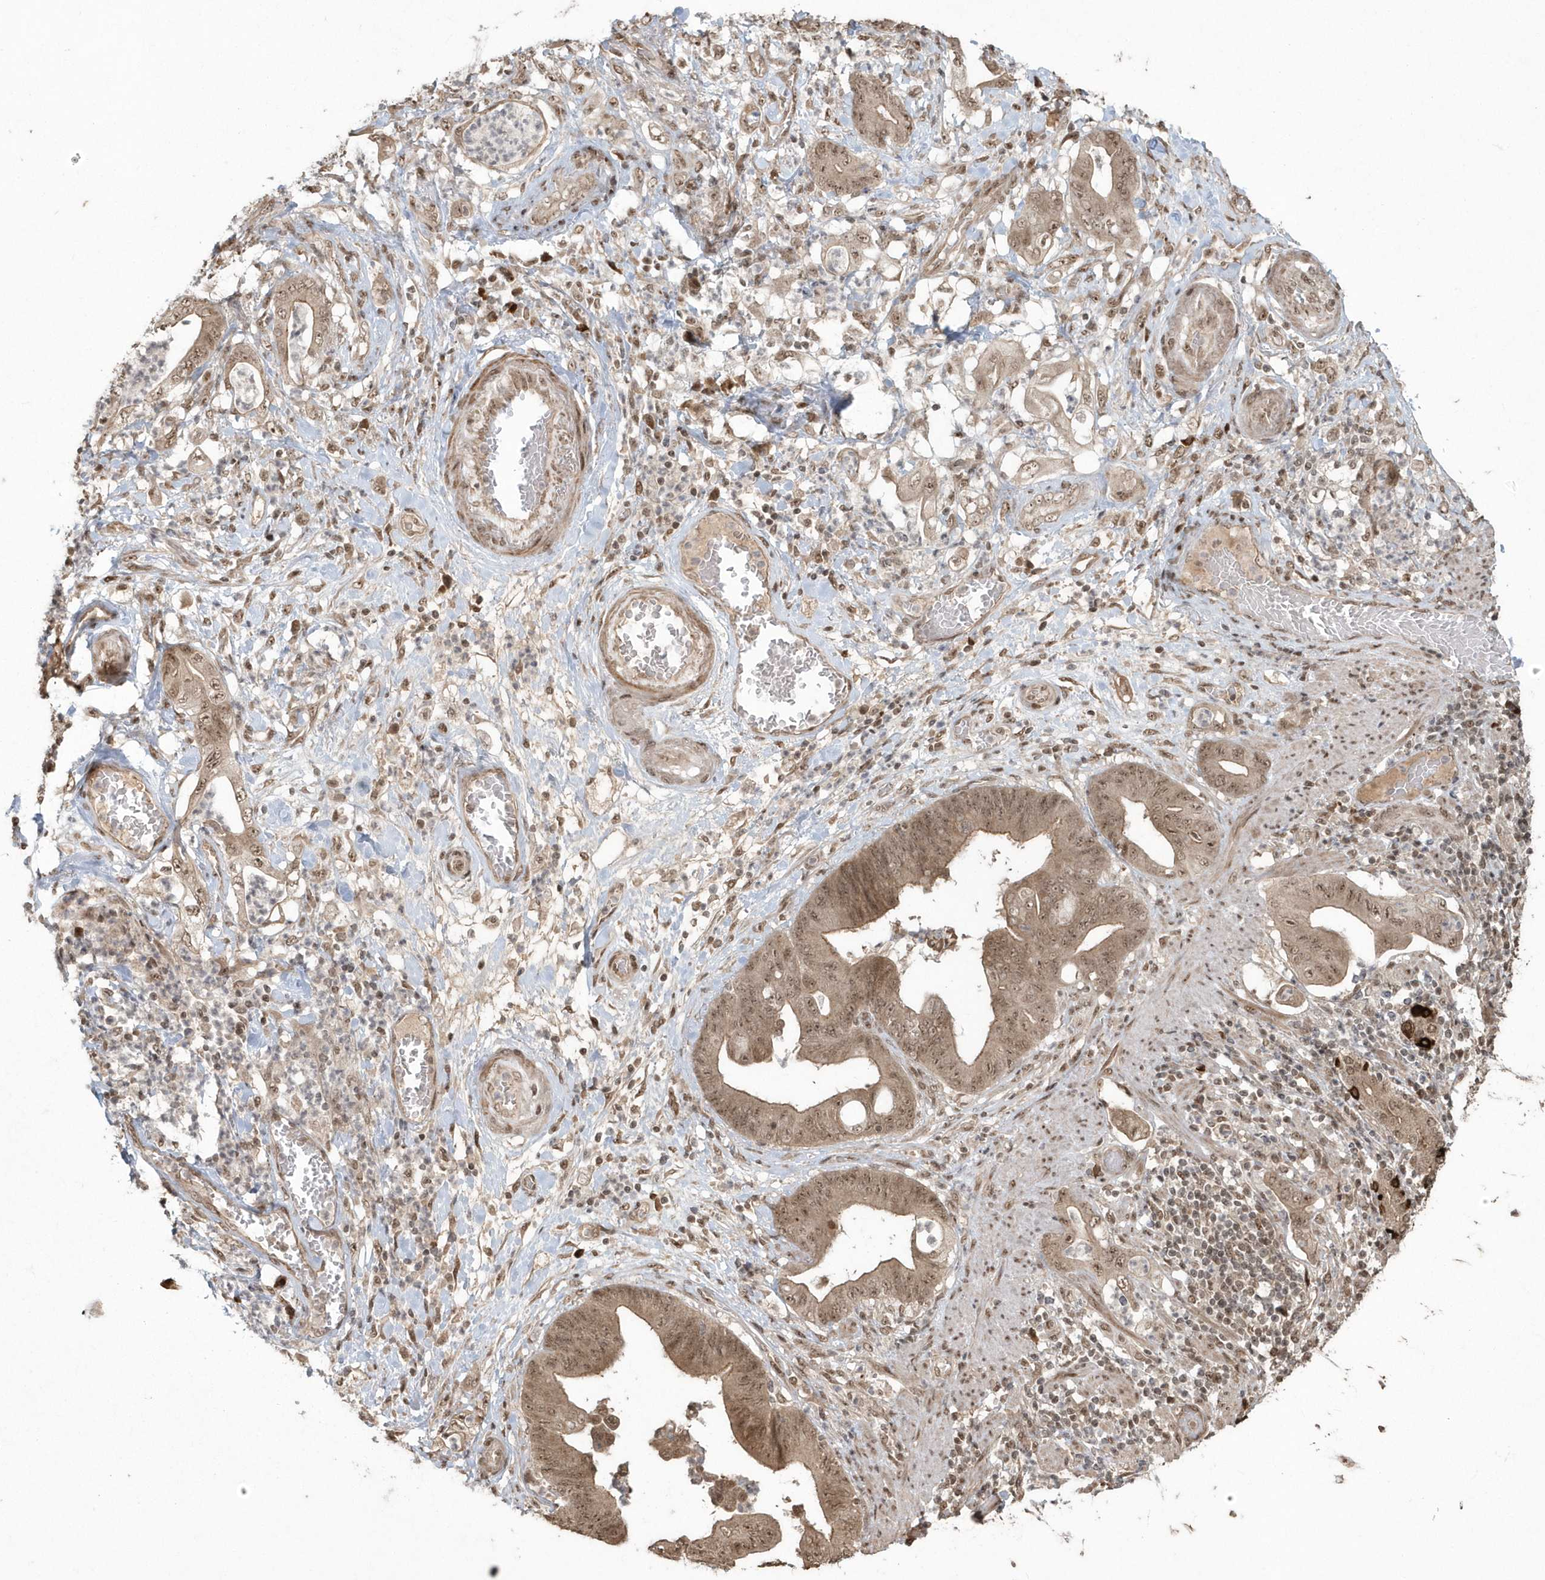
{"staining": {"intensity": "moderate", "quantity": ">75%", "location": "cytoplasmic/membranous,nuclear"}, "tissue": "stomach cancer", "cell_type": "Tumor cells", "image_type": "cancer", "snomed": [{"axis": "morphology", "description": "Adenocarcinoma, NOS"}, {"axis": "topography", "description": "Stomach"}], "caption": "Human stomach cancer (adenocarcinoma) stained with a brown dye shows moderate cytoplasmic/membranous and nuclear positive positivity in about >75% of tumor cells.", "gene": "EPB41L4A", "patient": {"sex": "female", "age": 73}}